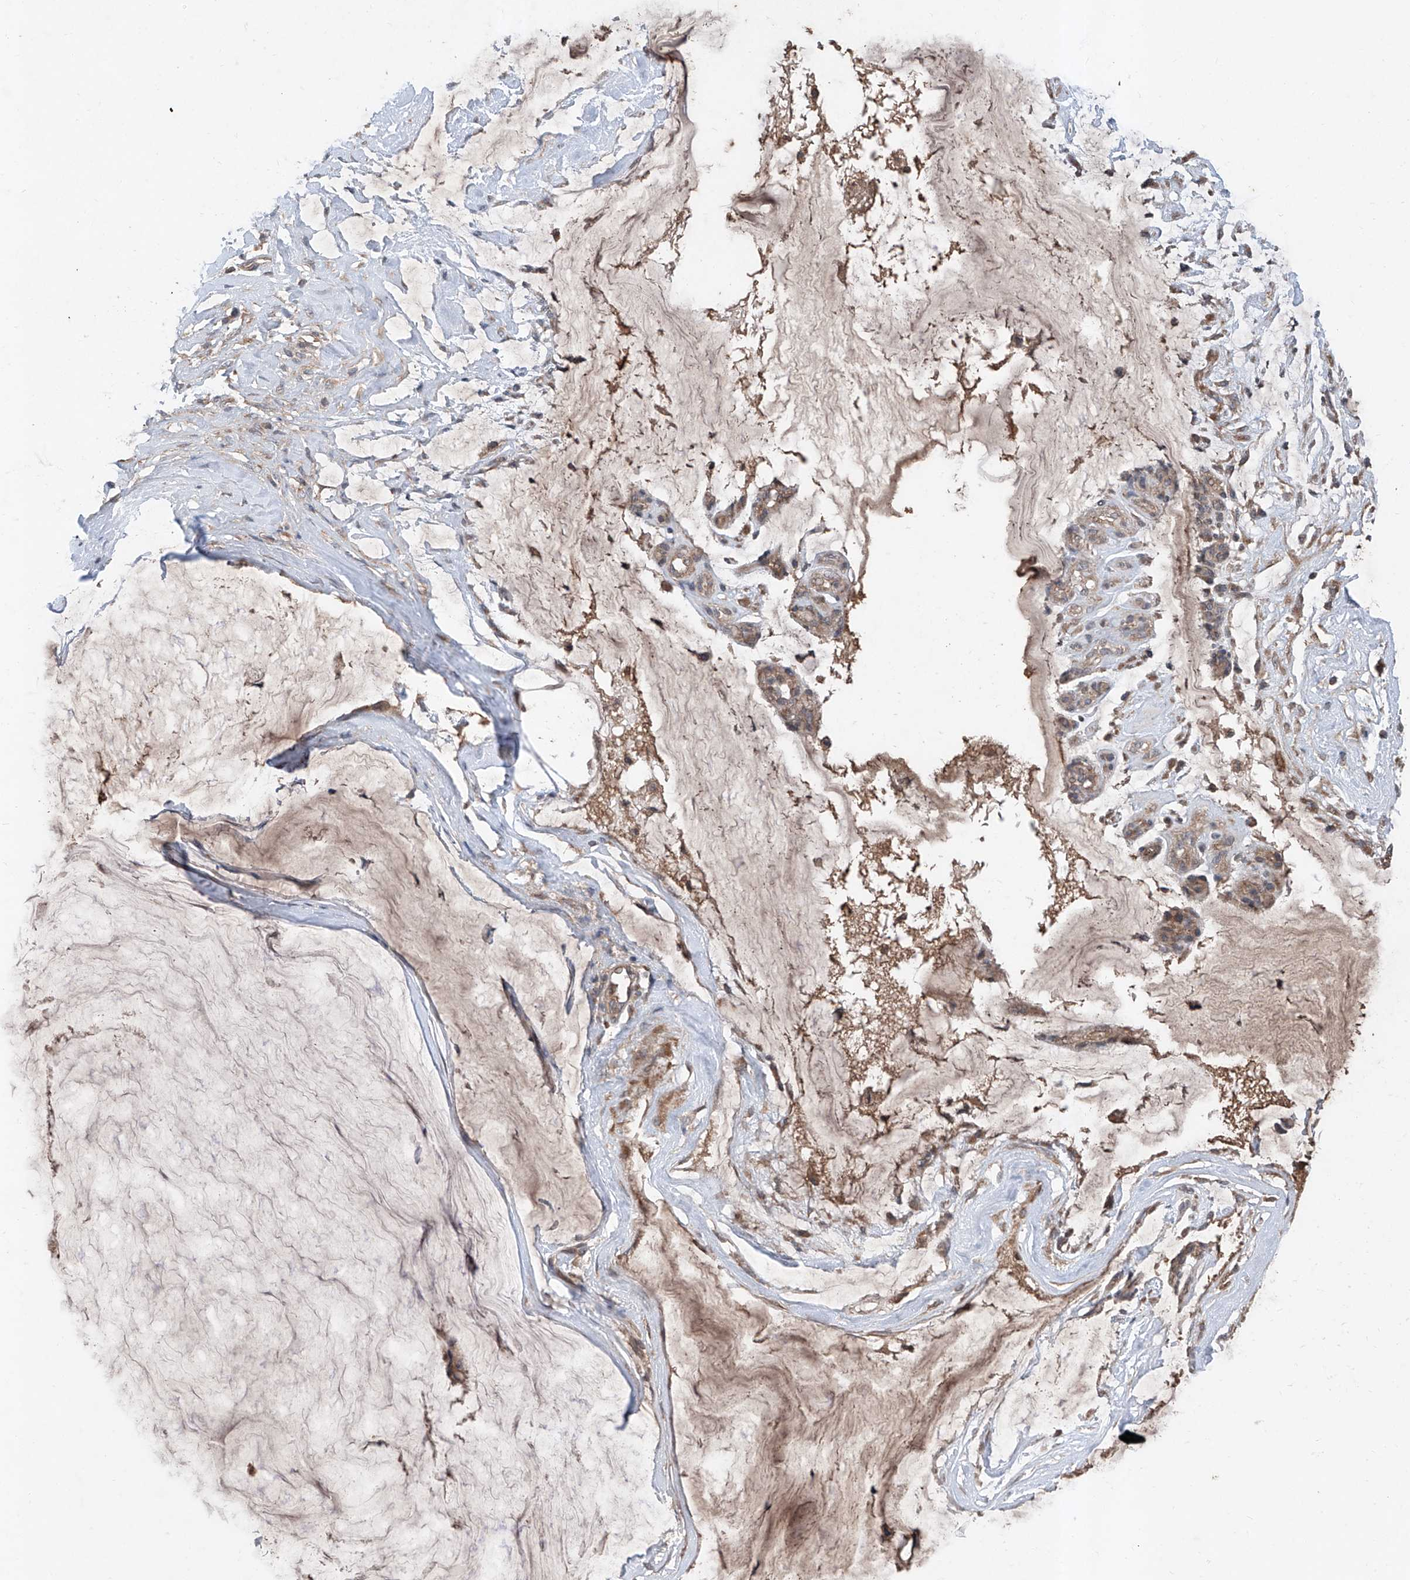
{"staining": {"intensity": "weak", "quantity": ">75%", "location": "cytoplasmic/membranous"}, "tissue": "ovarian cancer", "cell_type": "Tumor cells", "image_type": "cancer", "snomed": [{"axis": "morphology", "description": "Cystadenocarcinoma, mucinous, NOS"}, {"axis": "topography", "description": "Ovary"}], "caption": "Human ovarian cancer (mucinous cystadenocarcinoma) stained for a protein (brown) exhibits weak cytoplasmic/membranous positive positivity in about >75% of tumor cells.", "gene": "ADAM23", "patient": {"sex": "female", "age": 39}}